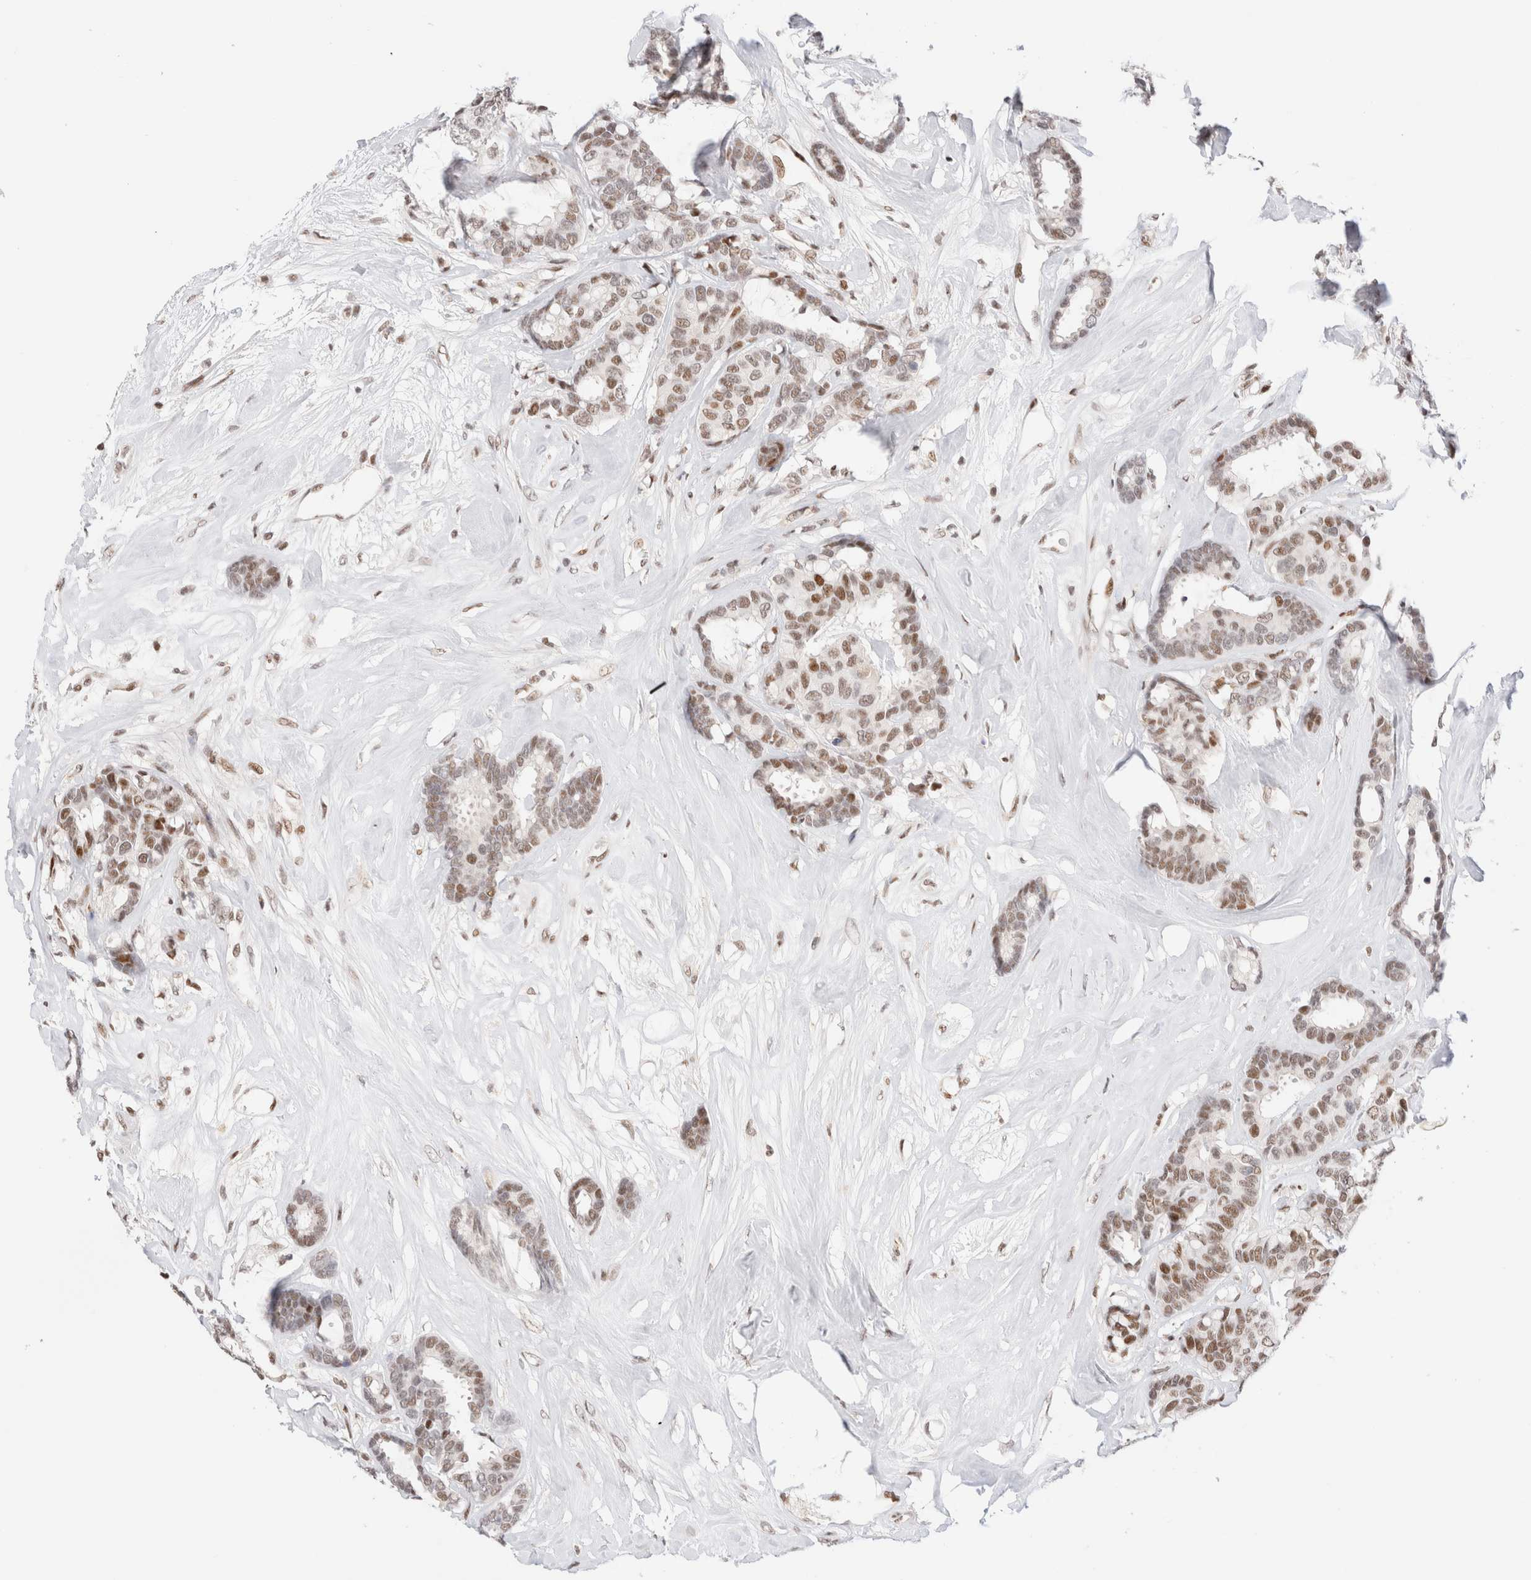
{"staining": {"intensity": "weak", "quantity": ">75%", "location": "nuclear"}, "tissue": "breast cancer", "cell_type": "Tumor cells", "image_type": "cancer", "snomed": [{"axis": "morphology", "description": "Duct carcinoma"}, {"axis": "topography", "description": "Breast"}], "caption": "IHC staining of breast intraductal carcinoma, which displays low levels of weak nuclear staining in about >75% of tumor cells indicating weak nuclear protein positivity. The staining was performed using DAB (brown) for protein detection and nuclei were counterstained in hematoxylin (blue).", "gene": "ZNF282", "patient": {"sex": "female", "age": 87}}